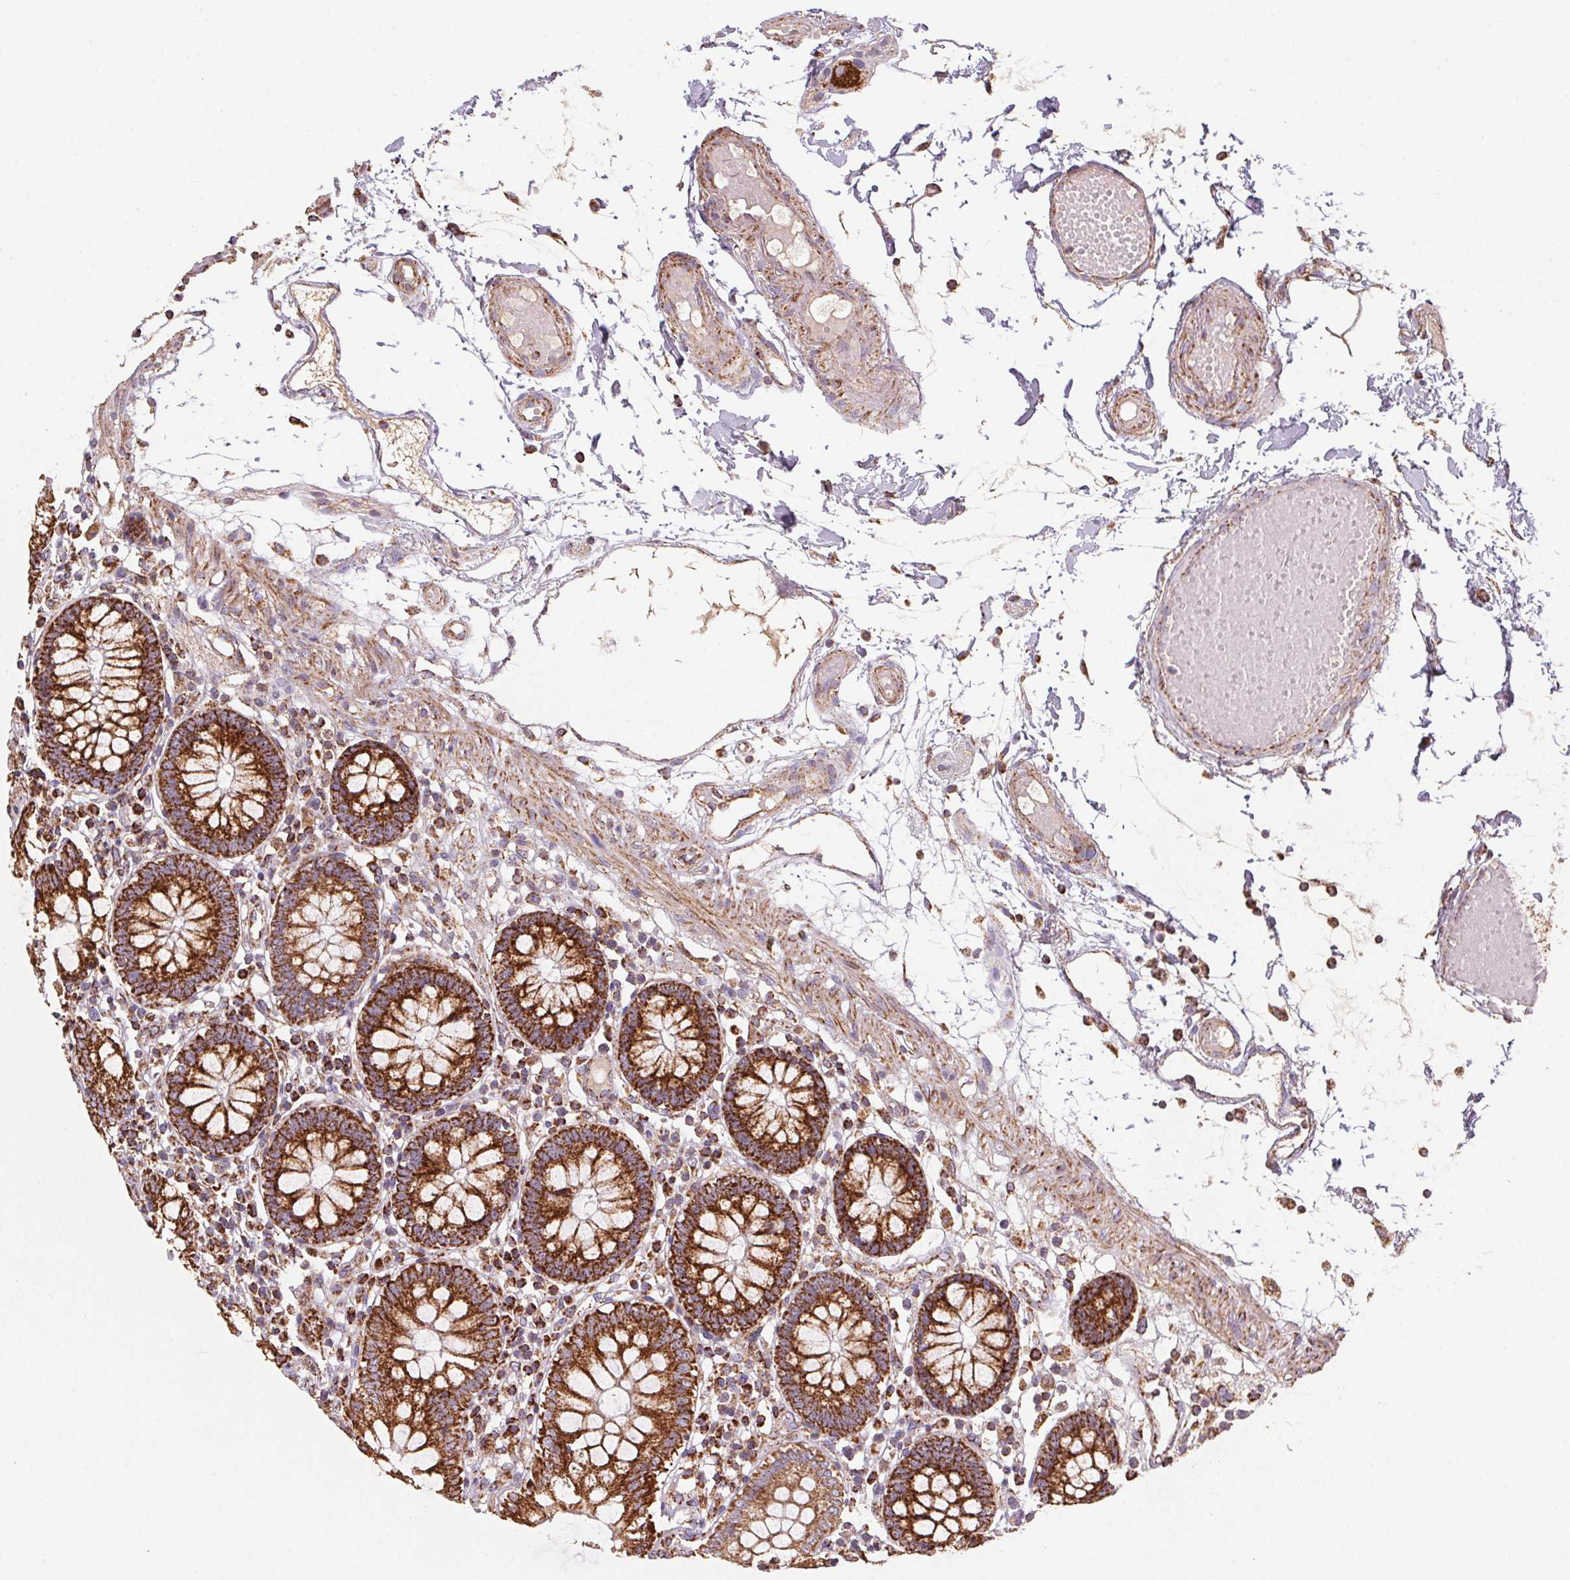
{"staining": {"intensity": "moderate", "quantity": ">75%", "location": "cytoplasmic/membranous"}, "tissue": "colon", "cell_type": "Endothelial cells", "image_type": "normal", "snomed": [{"axis": "morphology", "description": "Normal tissue, NOS"}, {"axis": "morphology", "description": "Adenocarcinoma, NOS"}, {"axis": "topography", "description": "Colon"}], "caption": "Immunohistochemical staining of benign human colon reveals moderate cytoplasmic/membranous protein expression in about >75% of endothelial cells. (brown staining indicates protein expression, while blue staining denotes nuclei).", "gene": "NDUFS2", "patient": {"sex": "male", "age": 83}}